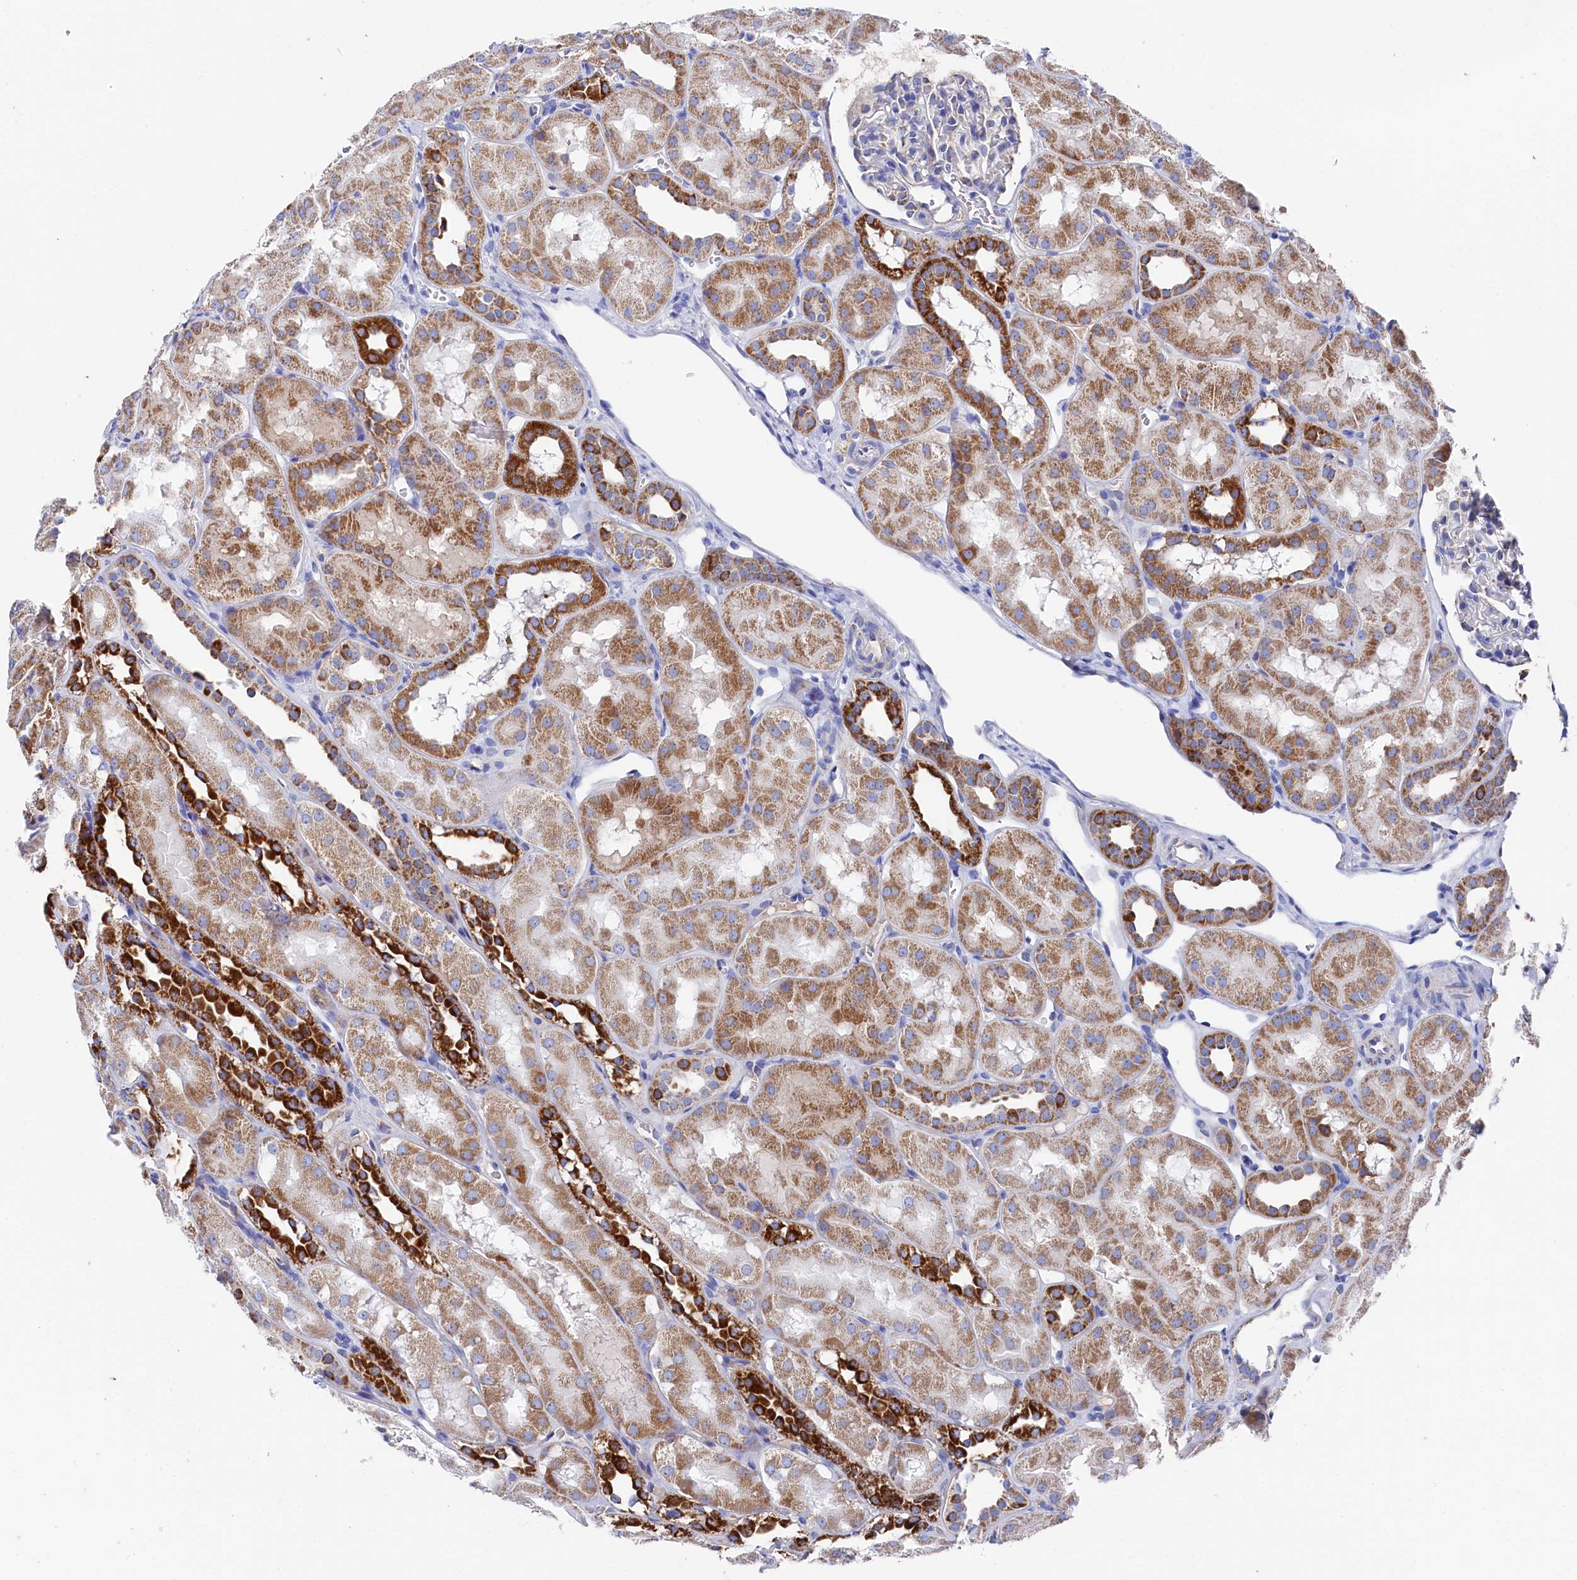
{"staining": {"intensity": "weak", "quantity": "<25%", "location": "cytoplasmic/membranous"}, "tissue": "kidney", "cell_type": "Cells in glomeruli", "image_type": "normal", "snomed": [{"axis": "morphology", "description": "Normal tissue, NOS"}, {"axis": "topography", "description": "Kidney"}, {"axis": "topography", "description": "Urinary bladder"}], "caption": "IHC histopathology image of normal human kidney stained for a protein (brown), which demonstrates no positivity in cells in glomeruli.", "gene": "MMAB", "patient": {"sex": "male", "age": 16}}